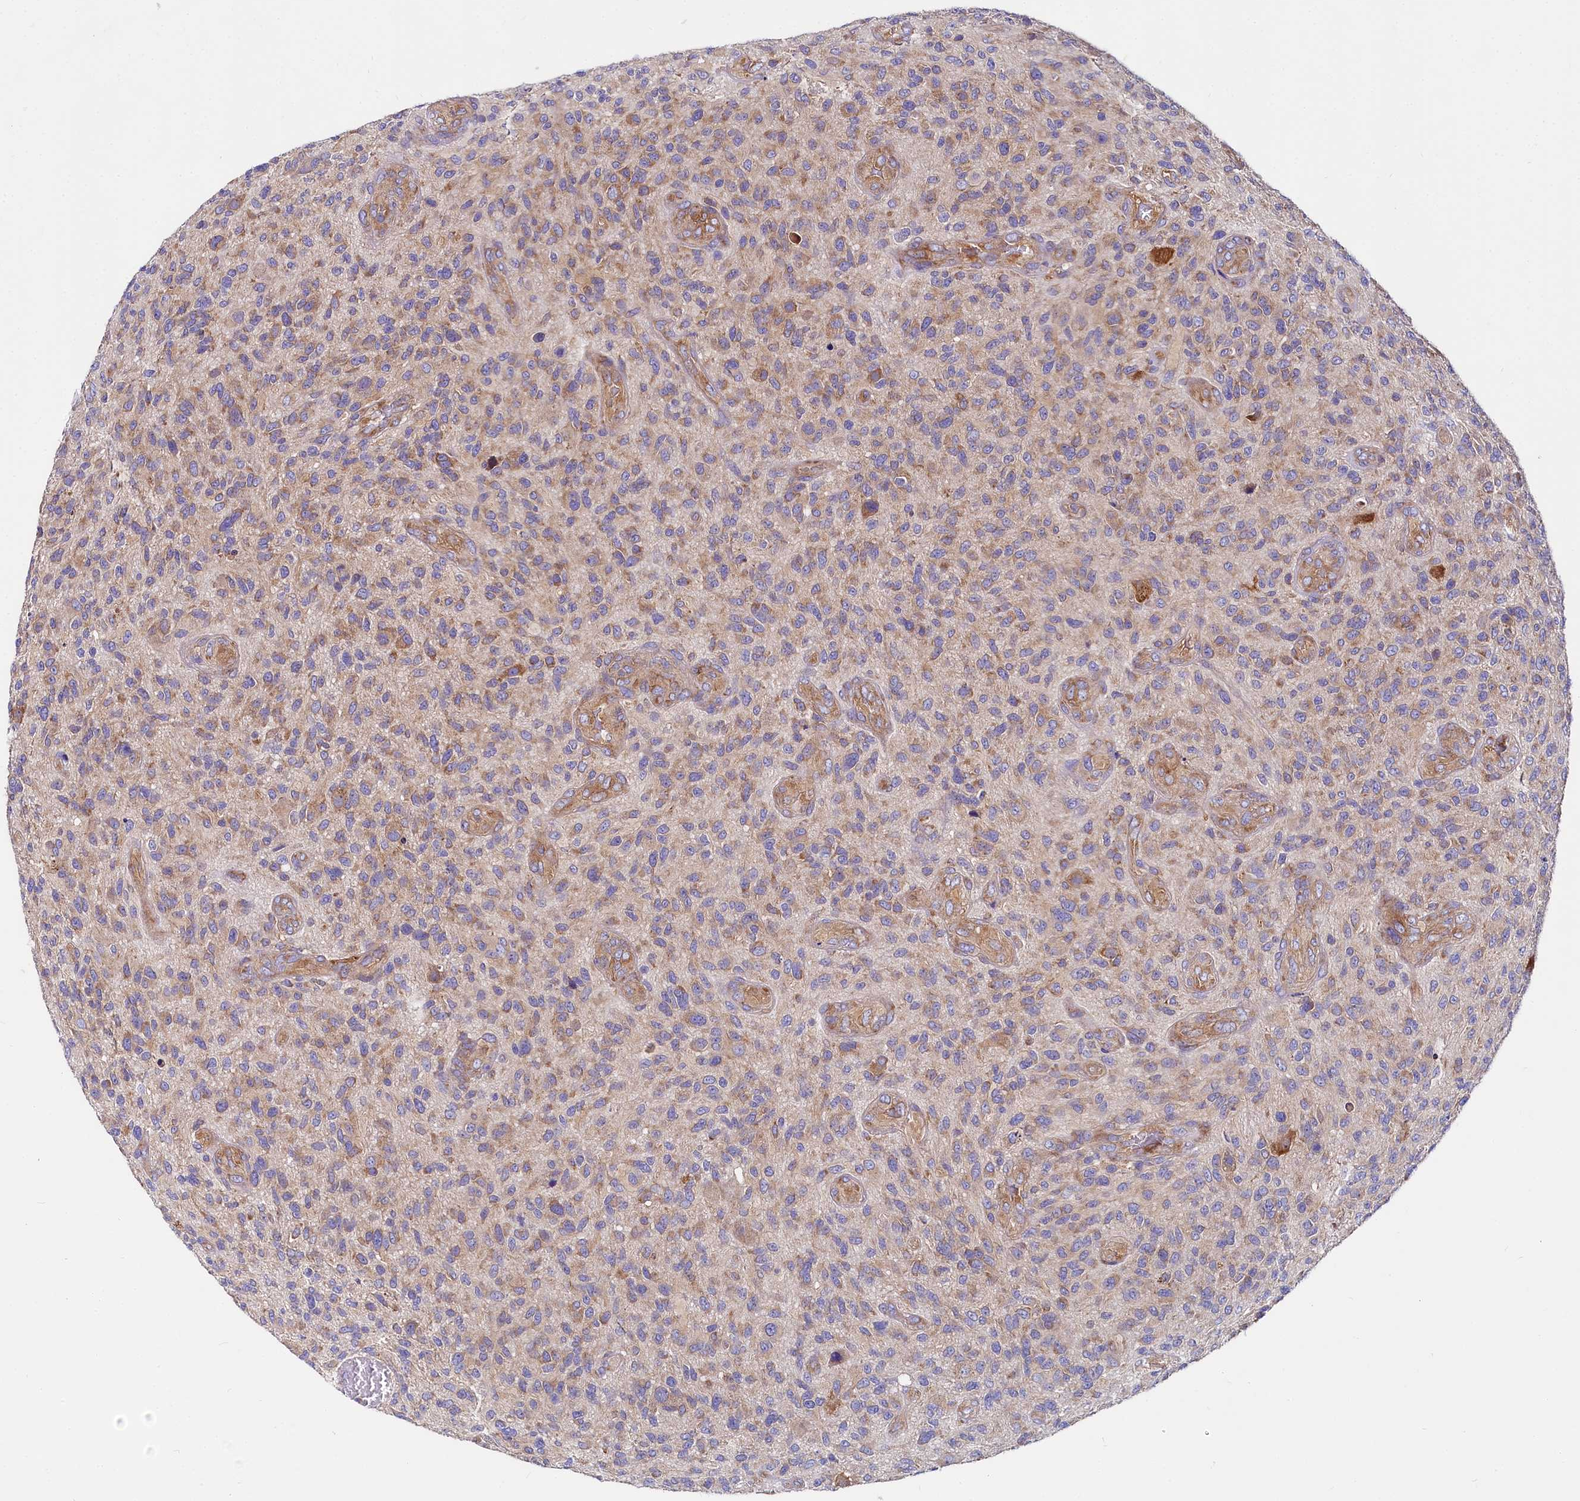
{"staining": {"intensity": "moderate", "quantity": ">75%", "location": "cytoplasmic/membranous"}, "tissue": "glioma", "cell_type": "Tumor cells", "image_type": "cancer", "snomed": [{"axis": "morphology", "description": "Glioma, malignant, High grade"}, {"axis": "topography", "description": "Brain"}], "caption": "Glioma was stained to show a protein in brown. There is medium levels of moderate cytoplasmic/membranous expression in about >75% of tumor cells.", "gene": "QARS1", "patient": {"sex": "male", "age": 47}}